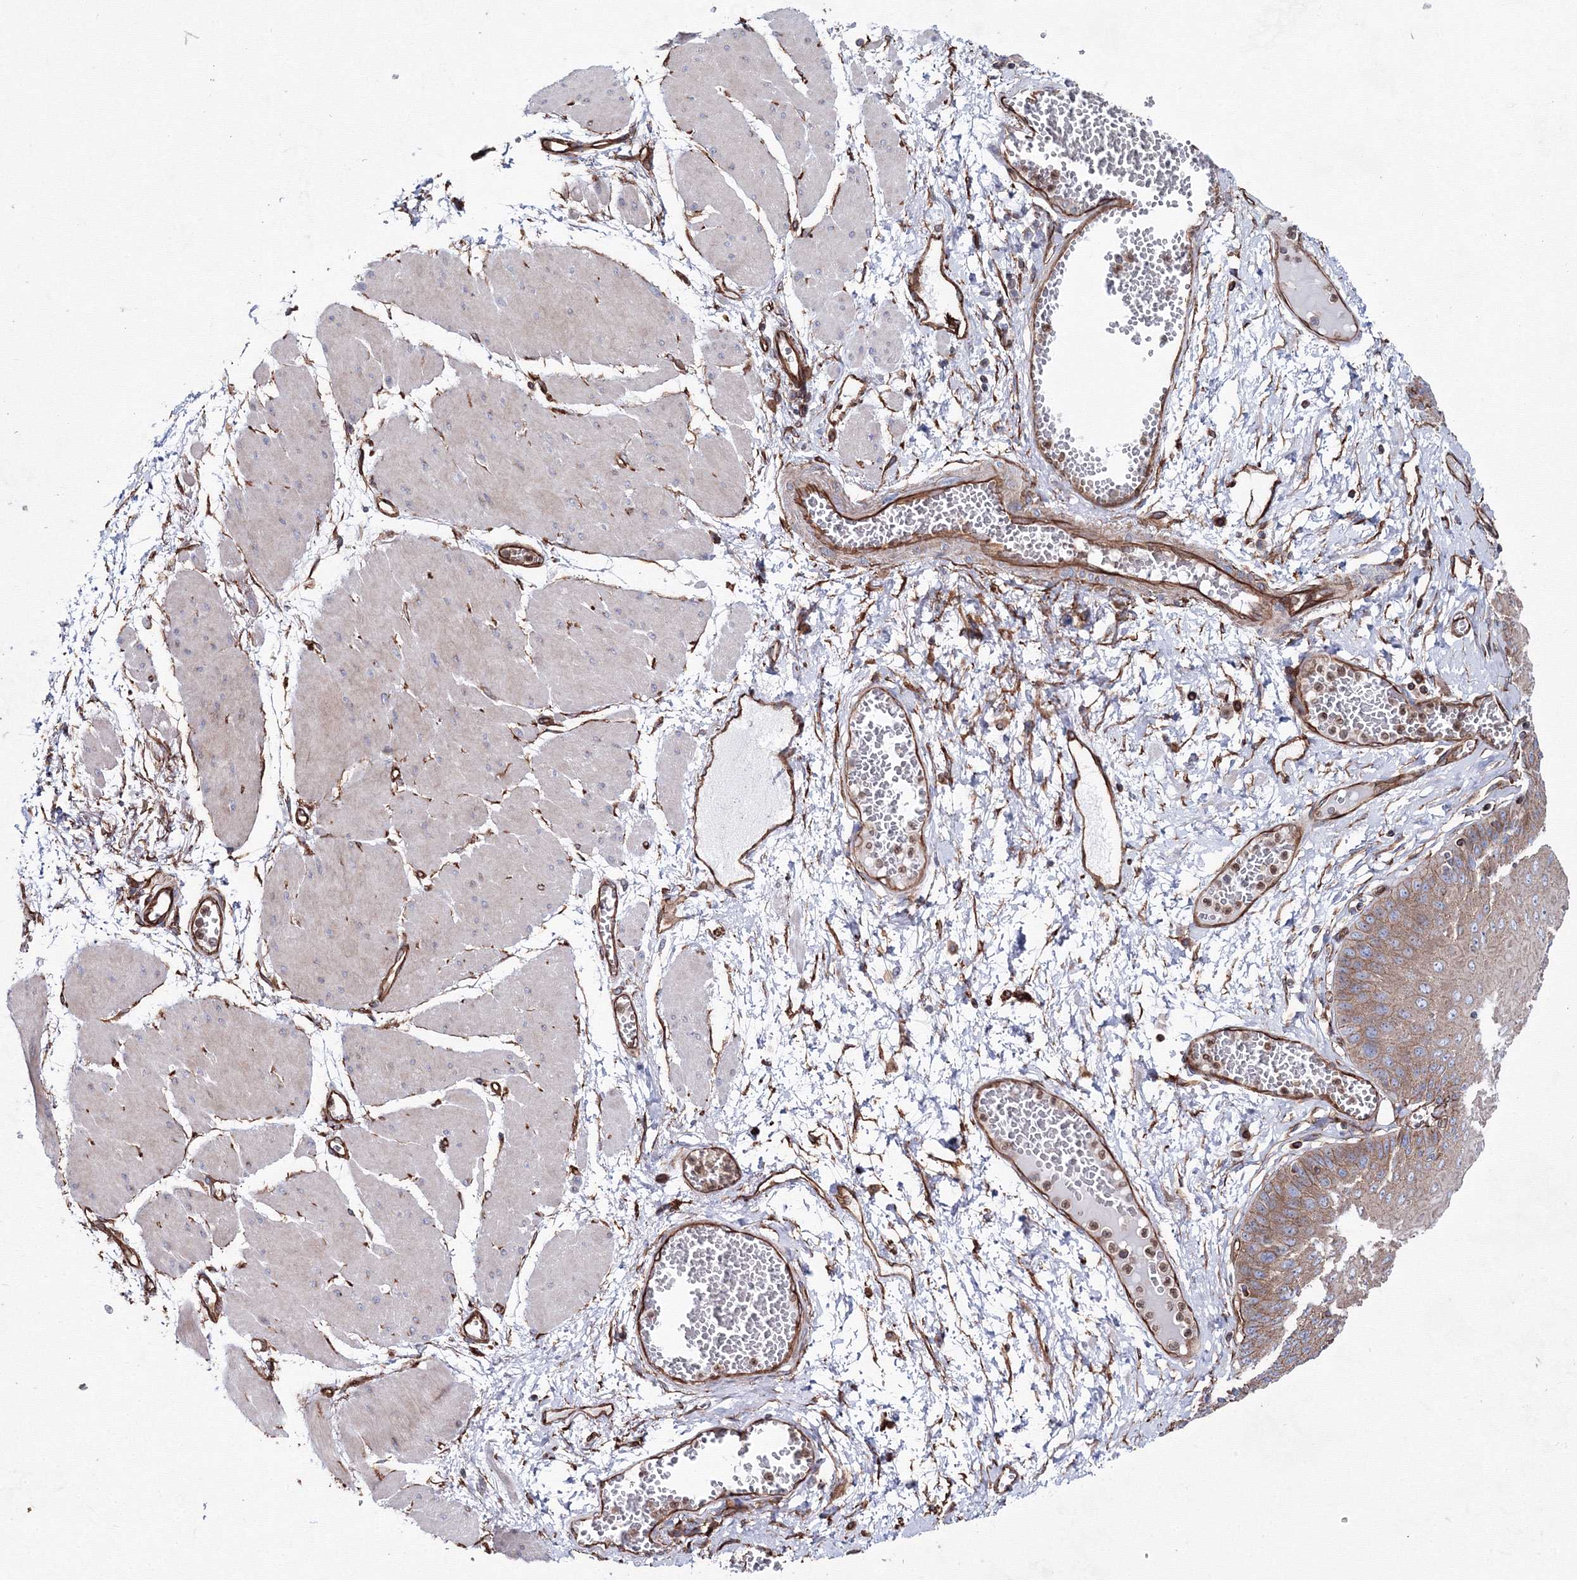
{"staining": {"intensity": "moderate", "quantity": ">75%", "location": "cytoplasmic/membranous"}, "tissue": "esophagus", "cell_type": "Squamous epithelial cells", "image_type": "normal", "snomed": [{"axis": "morphology", "description": "Normal tissue, NOS"}, {"axis": "topography", "description": "Esophagus"}], "caption": "This is a micrograph of immunohistochemistry (IHC) staining of benign esophagus, which shows moderate positivity in the cytoplasmic/membranous of squamous epithelial cells.", "gene": "ANKRD37", "patient": {"sex": "male", "age": 60}}